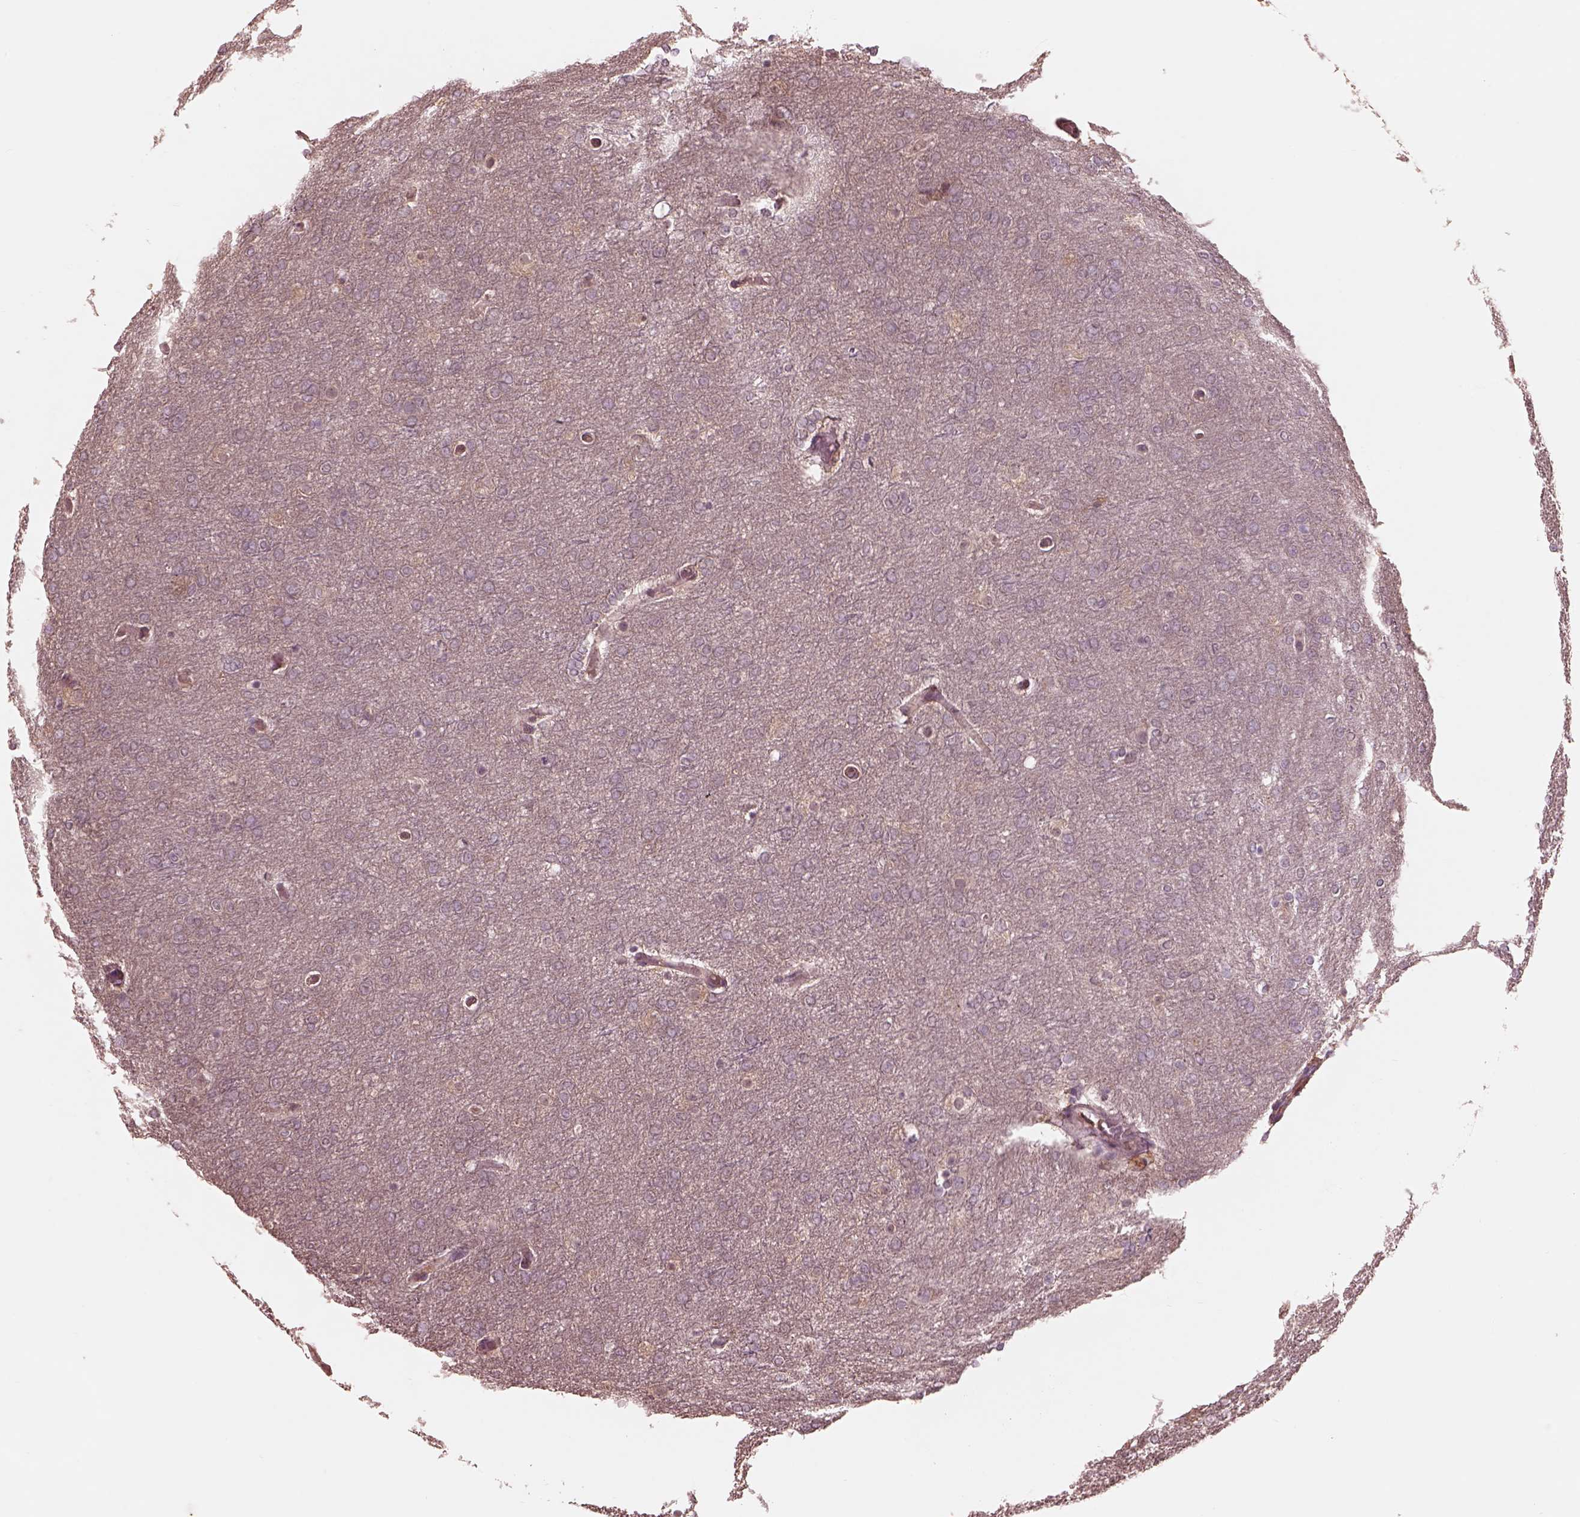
{"staining": {"intensity": "negative", "quantity": "none", "location": "none"}, "tissue": "glioma", "cell_type": "Tumor cells", "image_type": "cancer", "snomed": [{"axis": "morphology", "description": "Glioma, malignant, High grade"}, {"axis": "topography", "description": "Brain"}], "caption": "A histopathology image of human malignant glioma (high-grade) is negative for staining in tumor cells. (Immunohistochemistry, brightfield microscopy, high magnification).", "gene": "TF", "patient": {"sex": "female", "age": 61}}